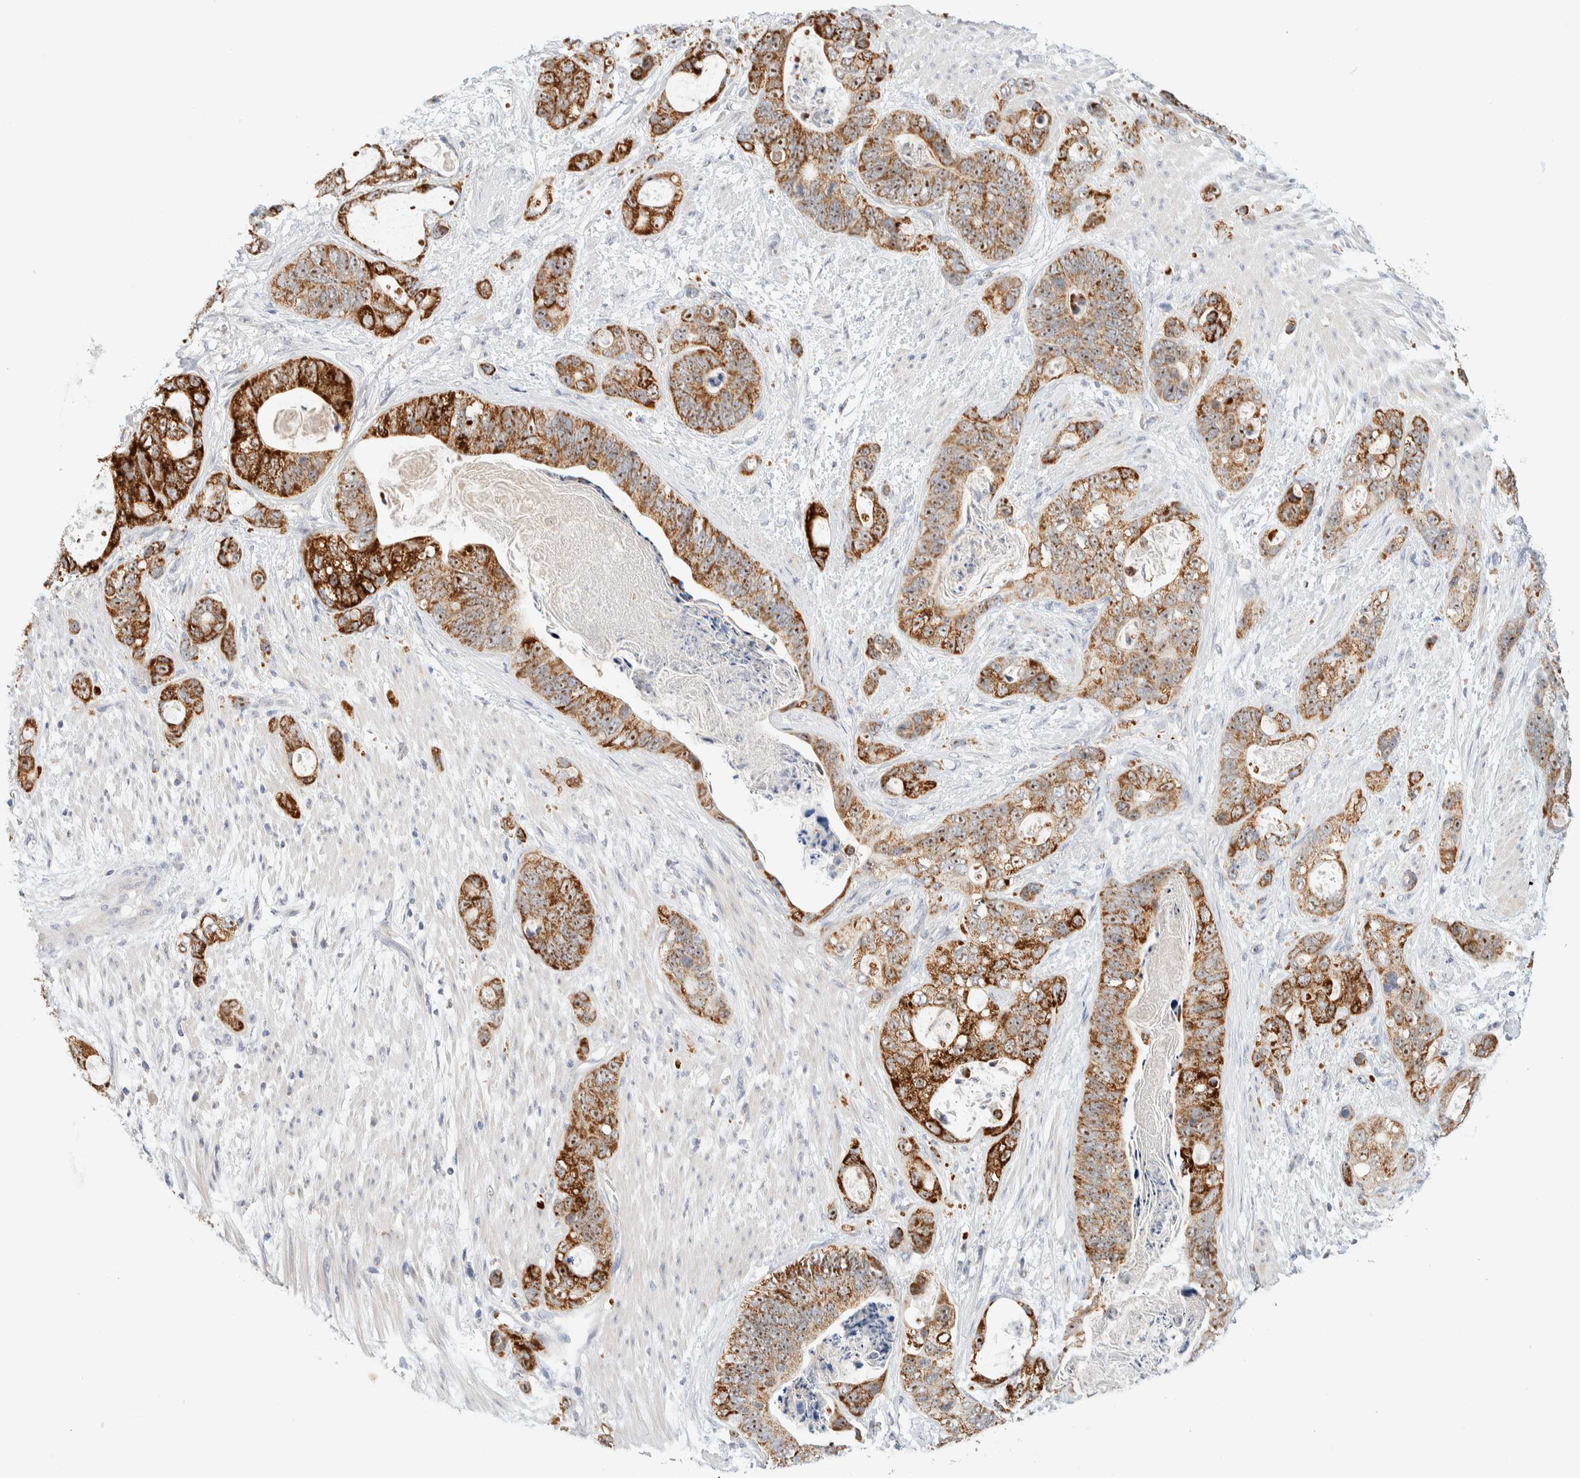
{"staining": {"intensity": "strong", "quantity": ">75%", "location": "cytoplasmic/membranous"}, "tissue": "stomach cancer", "cell_type": "Tumor cells", "image_type": "cancer", "snomed": [{"axis": "morphology", "description": "Normal tissue, NOS"}, {"axis": "morphology", "description": "Adenocarcinoma, NOS"}, {"axis": "topography", "description": "Stomach"}], "caption": "Immunohistochemistry (IHC) photomicrograph of human stomach cancer stained for a protein (brown), which demonstrates high levels of strong cytoplasmic/membranous positivity in approximately >75% of tumor cells.", "gene": "HDHD3", "patient": {"sex": "female", "age": 89}}